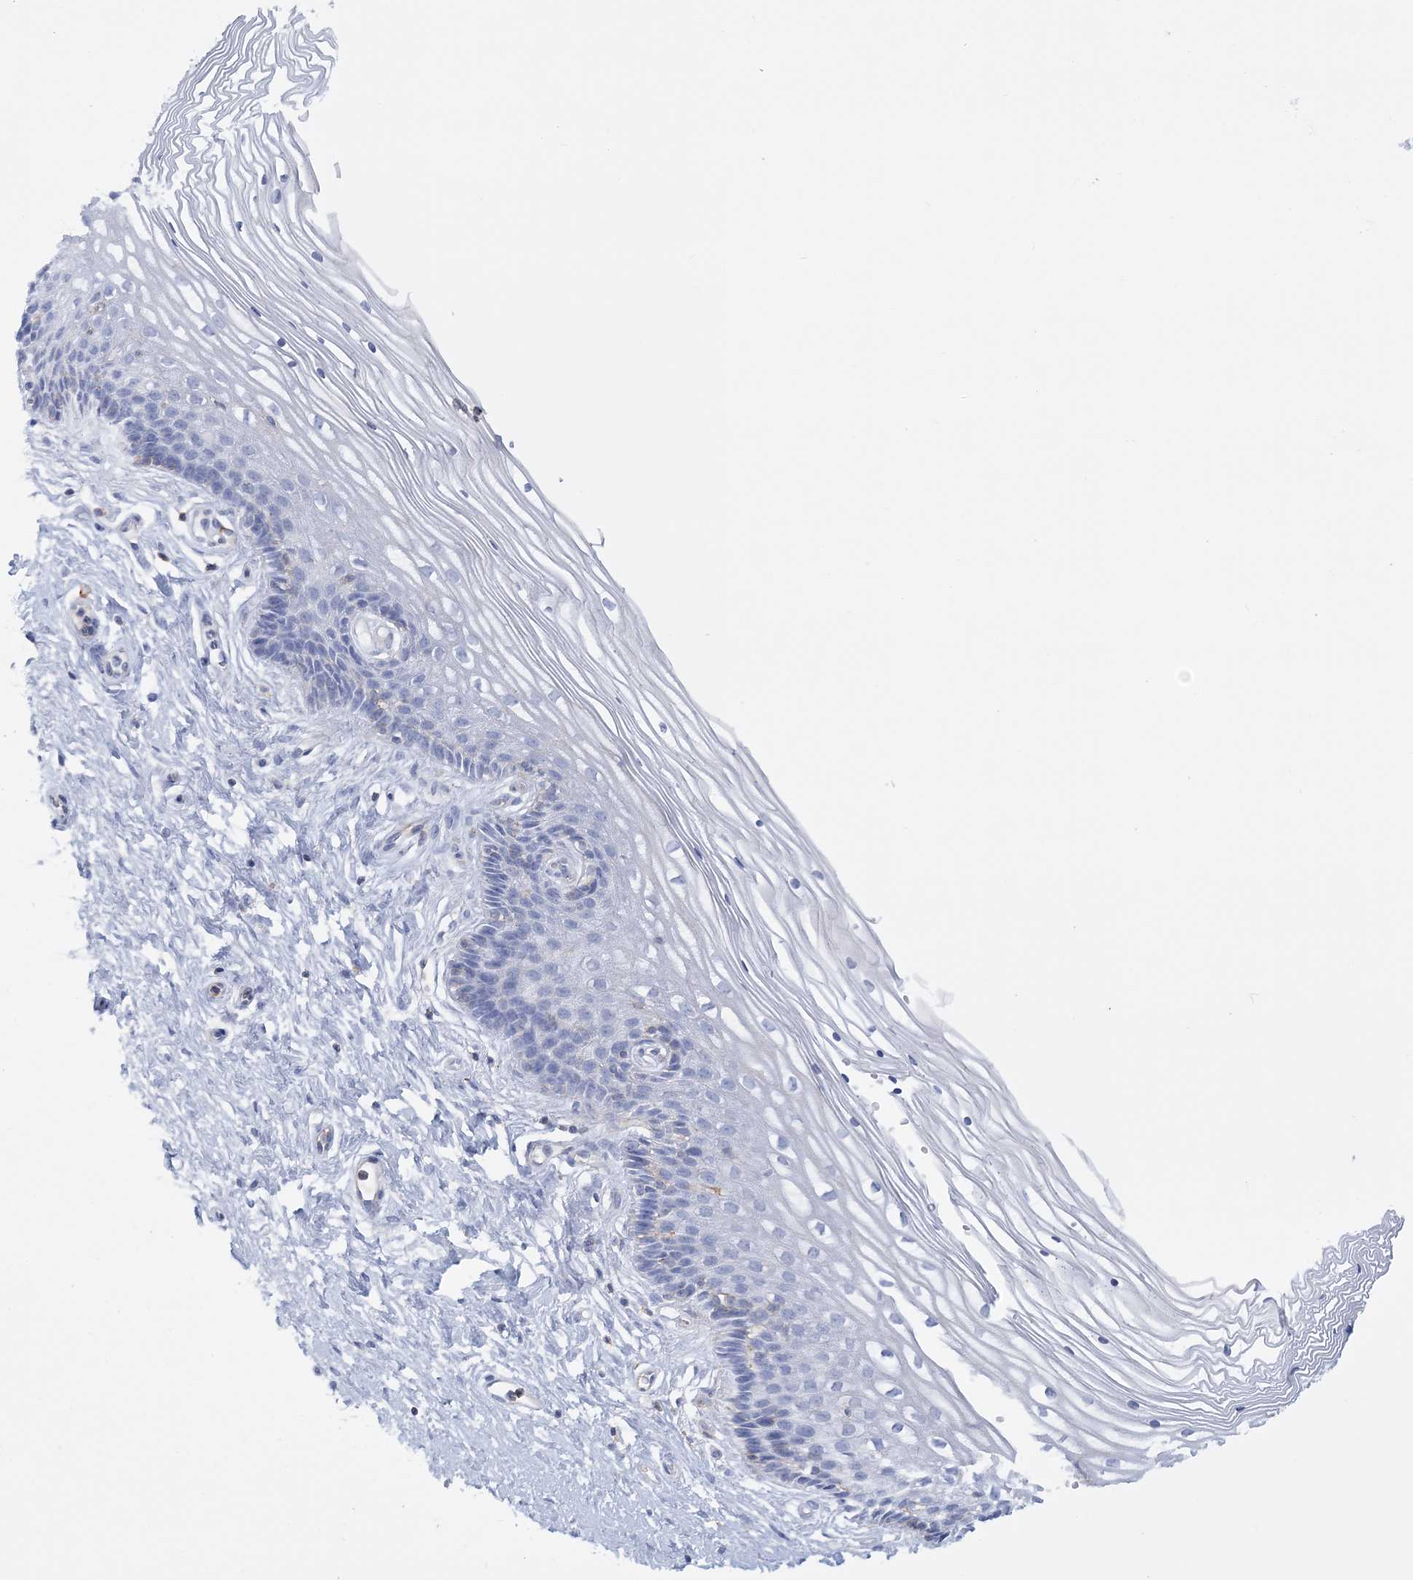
{"staining": {"intensity": "negative", "quantity": "none", "location": "none"}, "tissue": "cervix", "cell_type": "Glandular cells", "image_type": "normal", "snomed": [{"axis": "morphology", "description": "Normal tissue, NOS"}, {"axis": "topography", "description": "Cervix"}], "caption": "This is an immunohistochemistry image of benign cervix. There is no positivity in glandular cells.", "gene": "C11orf21", "patient": {"sex": "female", "age": 33}}